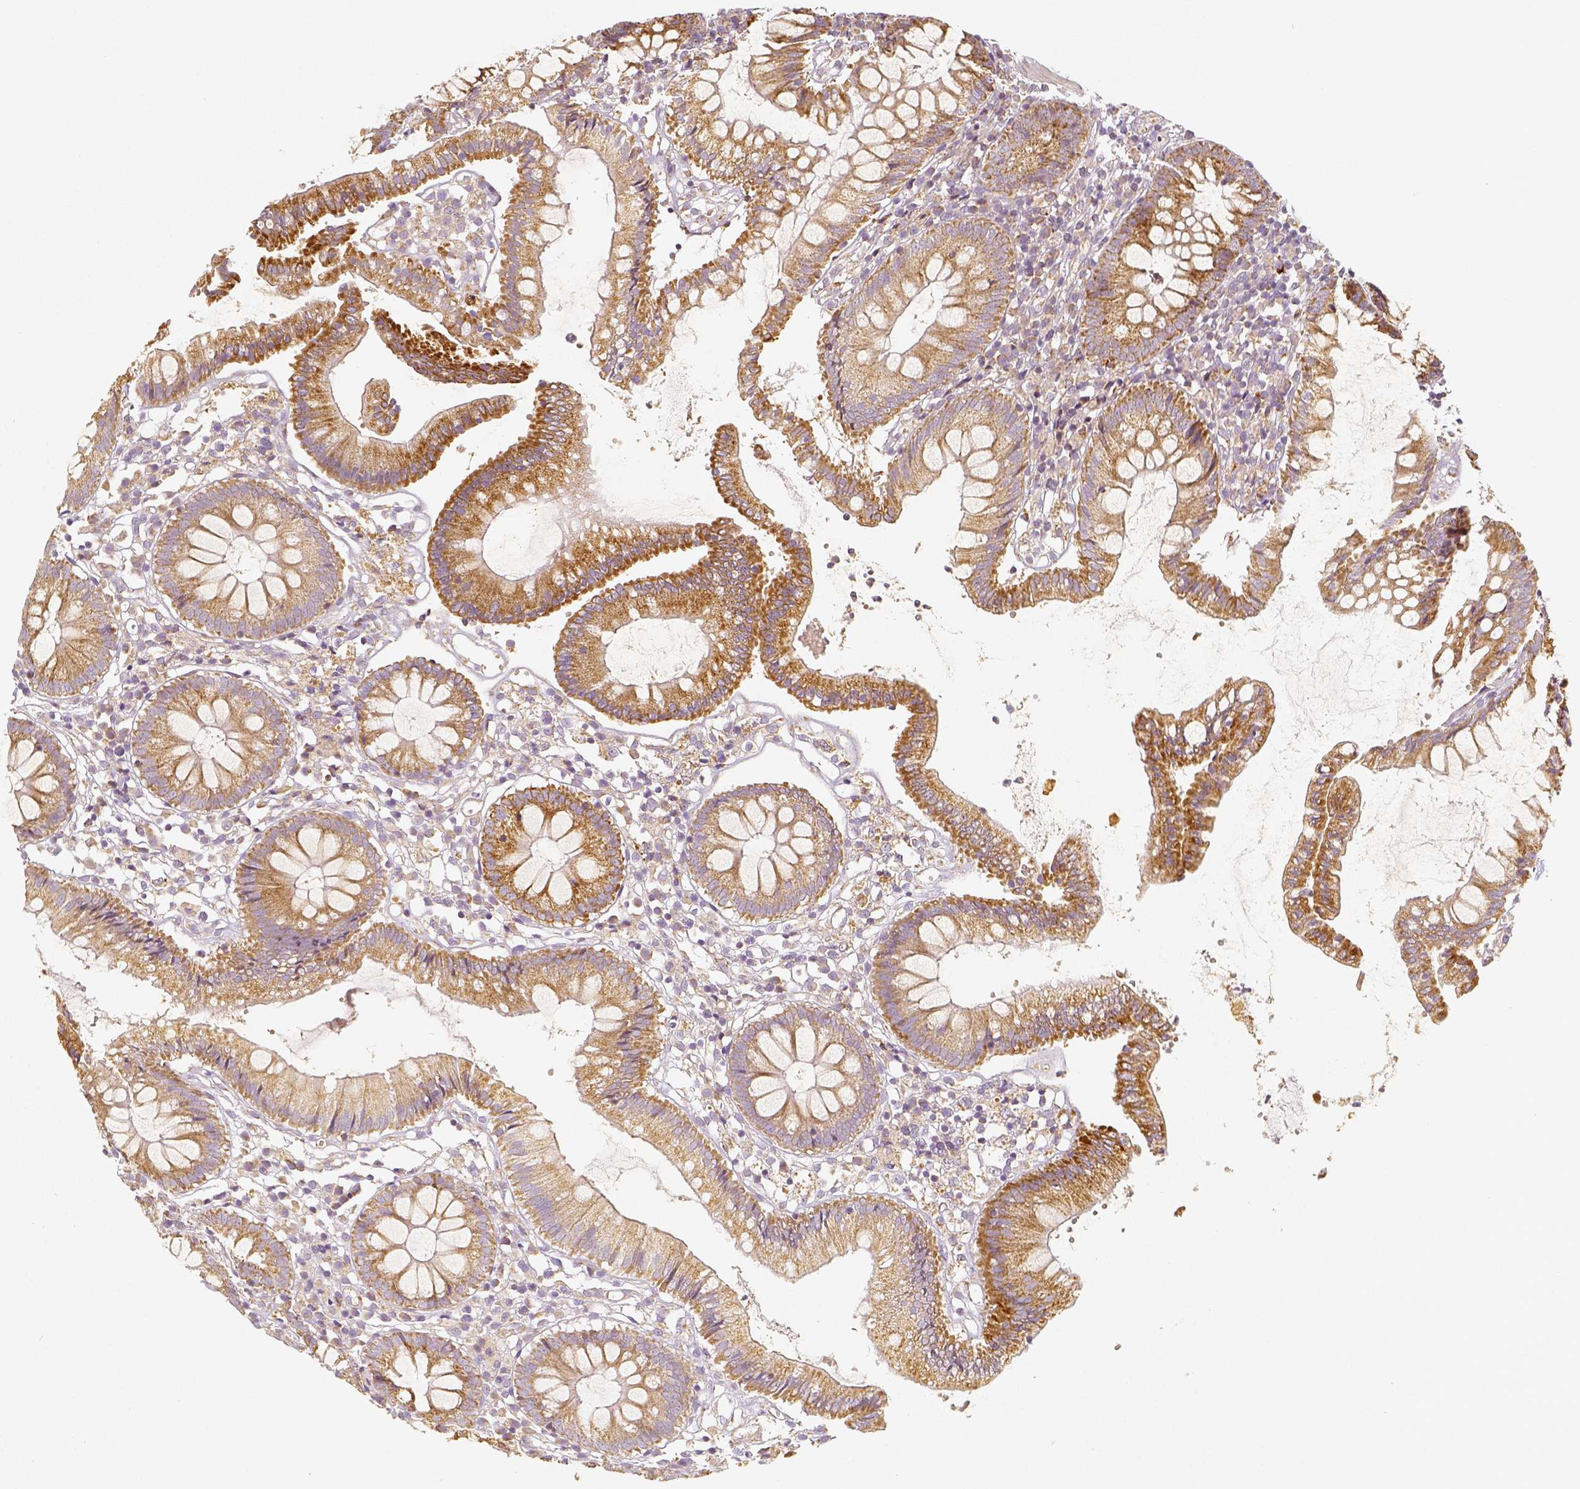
{"staining": {"intensity": "moderate", "quantity": ">75%", "location": "cytoplasmic/membranous"}, "tissue": "colon", "cell_type": "Endothelial cells", "image_type": "normal", "snomed": [{"axis": "morphology", "description": "Normal tissue, NOS"}, {"axis": "morphology", "description": "Adenocarcinoma, NOS"}, {"axis": "topography", "description": "Colon"}], "caption": "The micrograph demonstrates immunohistochemical staining of normal colon. There is moderate cytoplasmic/membranous staining is present in about >75% of endothelial cells. (DAB IHC with brightfield microscopy, high magnification).", "gene": "PGAM5", "patient": {"sex": "male", "age": 83}}